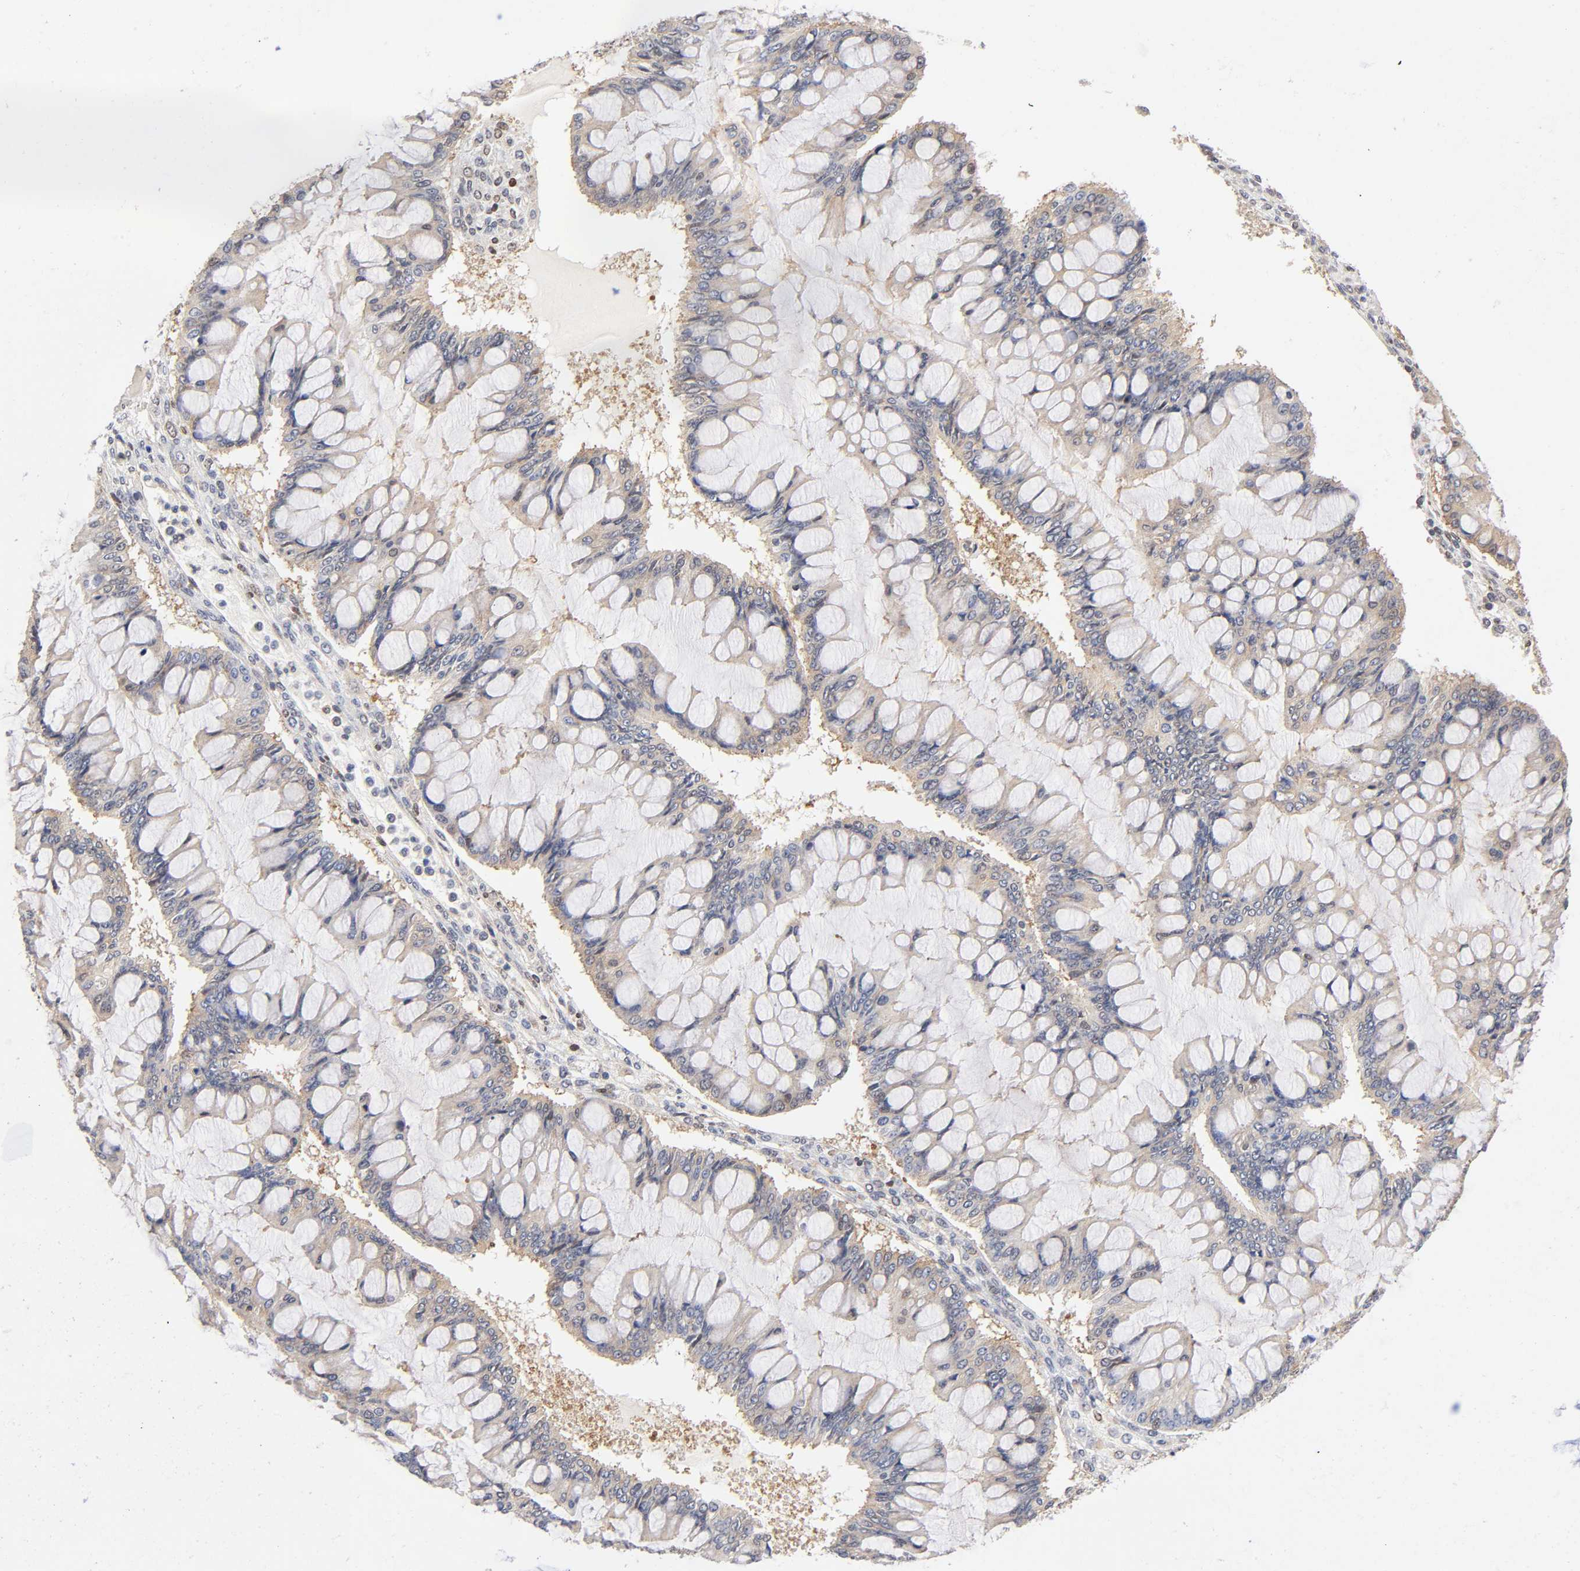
{"staining": {"intensity": "weak", "quantity": ">75%", "location": "cytoplasmic/membranous"}, "tissue": "ovarian cancer", "cell_type": "Tumor cells", "image_type": "cancer", "snomed": [{"axis": "morphology", "description": "Cystadenocarcinoma, mucinous, NOS"}, {"axis": "topography", "description": "Ovary"}], "caption": "Human mucinous cystadenocarcinoma (ovarian) stained with a protein marker reveals weak staining in tumor cells.", "gene": "PAFAH1B1", "patient": {"sex": "female", "age": 73}}